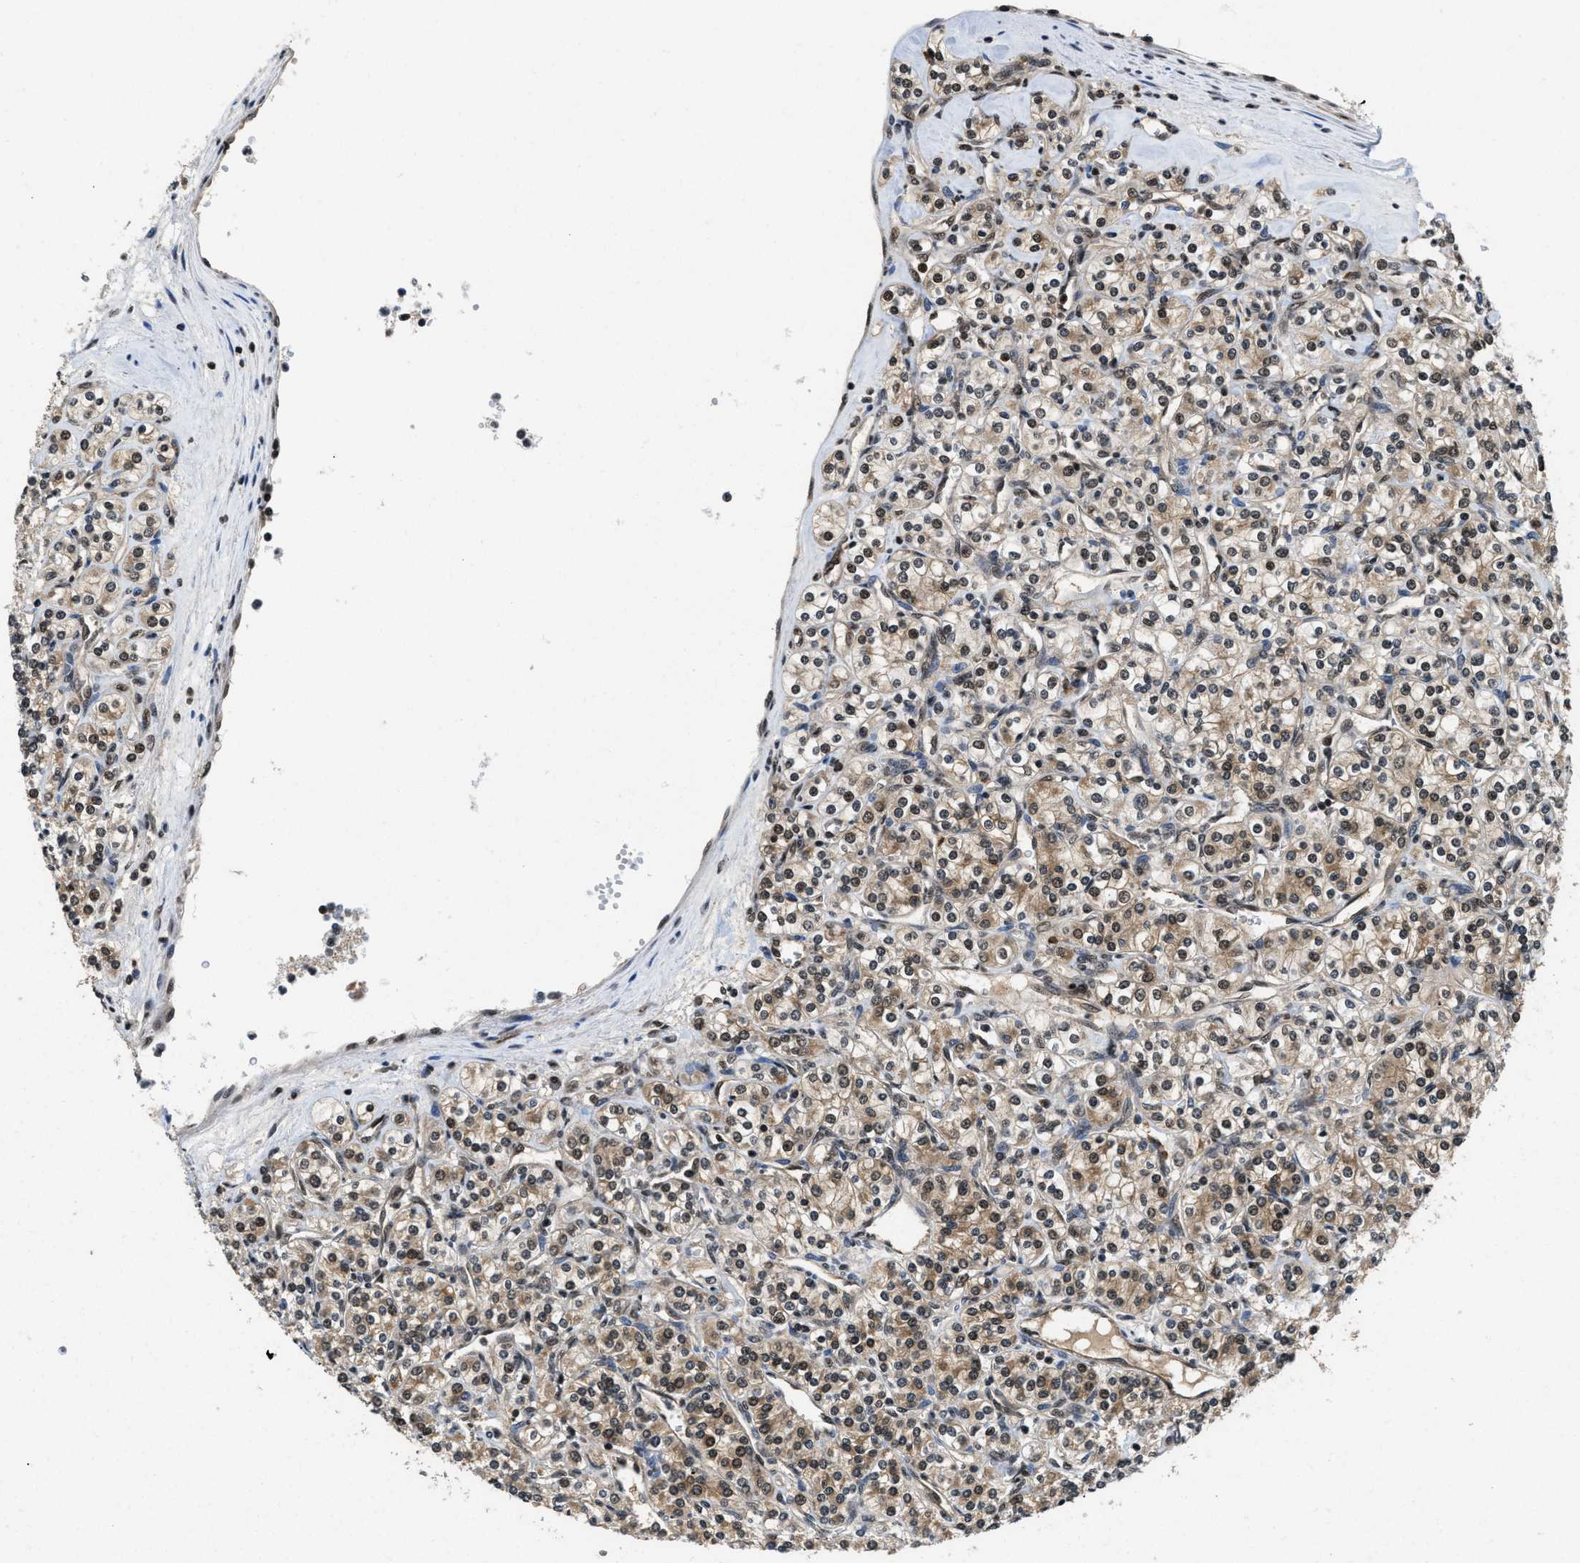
{"staining": {"intensity": "moderate", "quantity": "25%-75%", "location": "cytoplasmic/membranous,nuclear"}, "tissue": "renal cancer", "cell_type": "Tumor cells", "image_type": "cancer", "snomed": [{"axis": "morphology", "description": "Adenocarcinoma, NOS"}, {"axis": "topography", "description": "Kidney"}], "caption": "Moderate cytoplasmic/membranous and nuclear protein staining is appreciated in approximately 25%-75% of tumor cells in renal cancer.", "gene": "SAFB", "patient": {"sex": "male", "age": 77}}